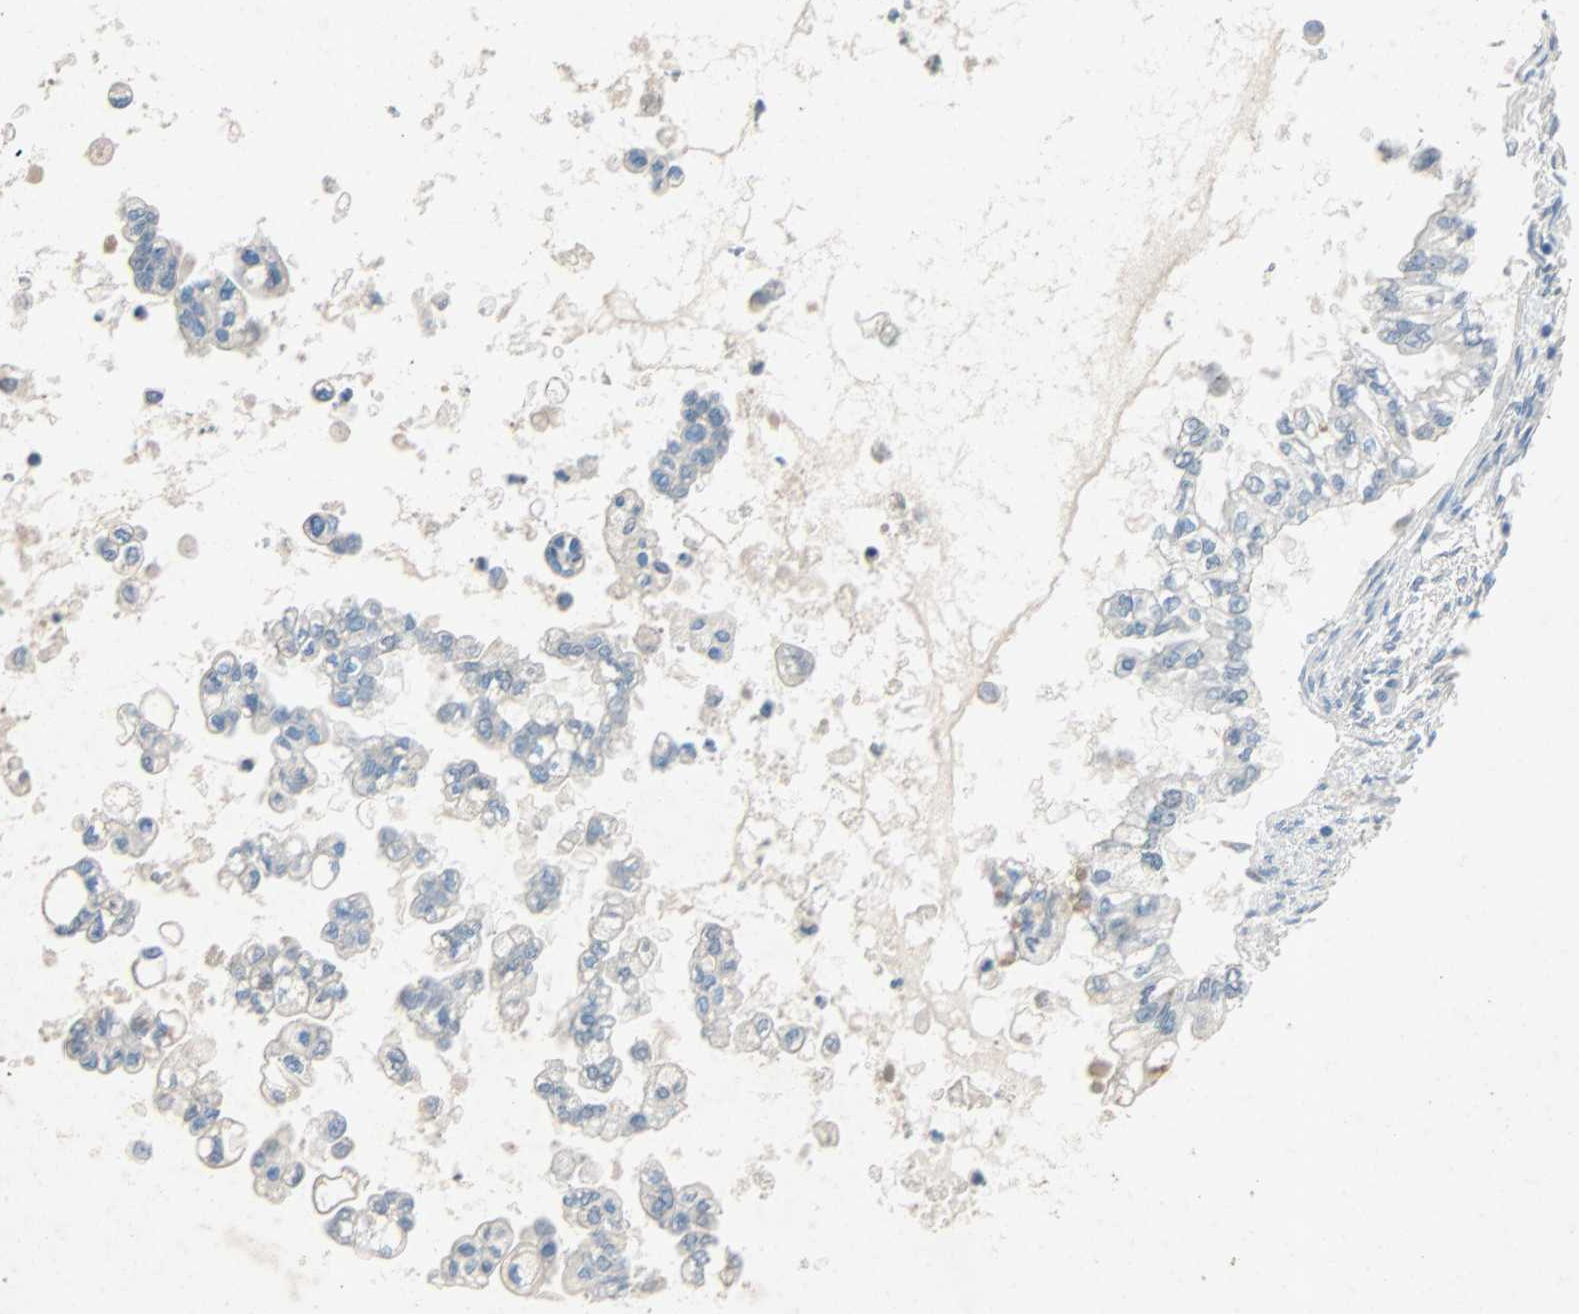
{"staining": {"intensity": "negative", "quantity": "none", "location": "none"}, "tissue": "pancreatic cancer", "cell_type": "Tumor cells", "image_type": "cancer", "snomed": [{"axis": "morphology", "description": "Normal tissue, NOS"}, {"axis": "topography", "description": "Pancreas"}], "caption": "DAB immunohistochemical staining of human pancreatic cancer demonstrates no significant staining in tumor cells.", "gene": "PCDHB2", "patient": {"sex": "male", "age": 42}}